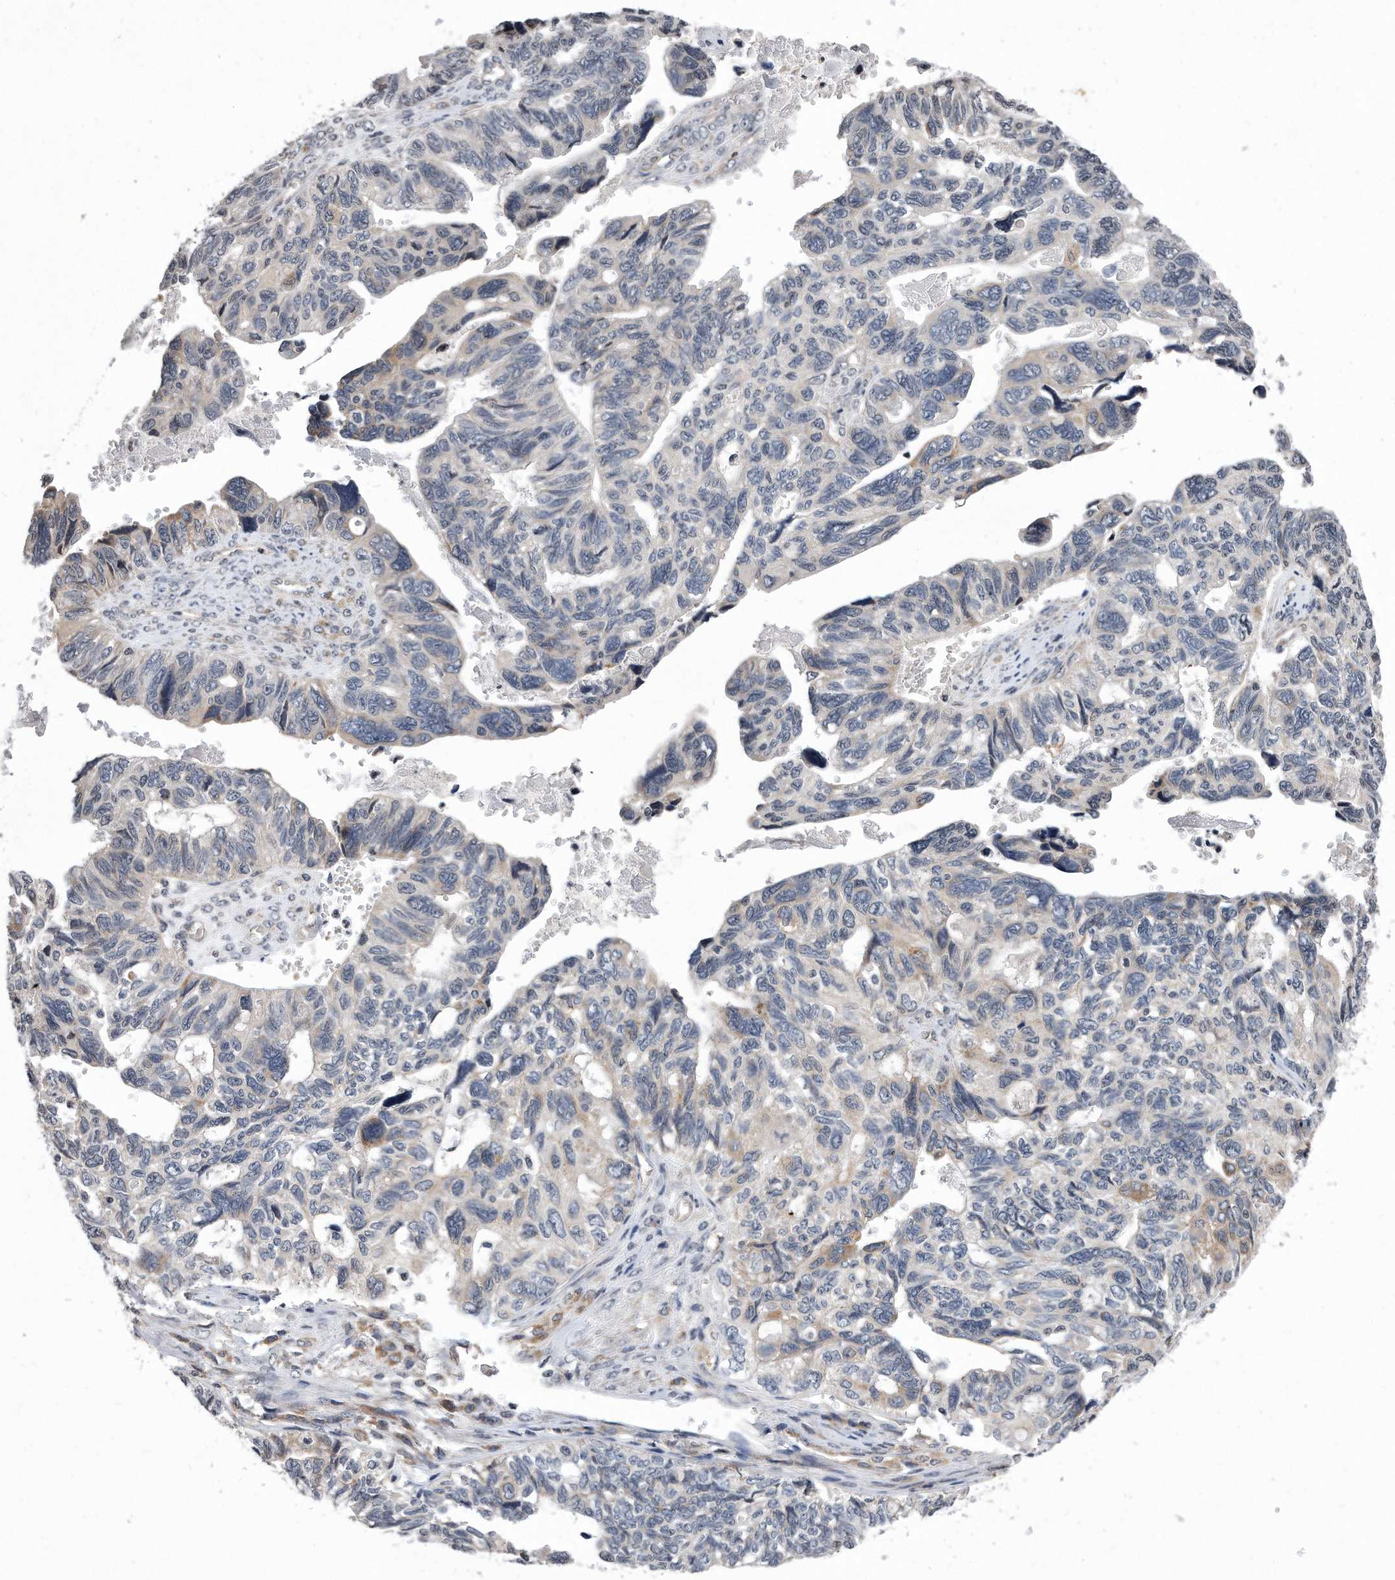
{"staining": {"intensity": "weak", "quantity": "<25%", "location": "cytoplasmic/membranous"}, "tissue": "ovarian cancer", "cell_type": "Tumor cells", "image_type": "cancer", "snomed": [{"axis": "morphology", "description": "Cystadenocarcinoma, serous, NOS"}, {"axis": "topography", "description": "Ovary"}], "caption": "An image of ovarian cancer stained for a protein shows no brown staining in tumor cells. The staining is performed using DAB (3,3'-diaminobenzidine) brown chromogen with nuclei counter-stained in using hematoxylin.", "gene": "DAB1", "patient": {"sex": "female", "age": 79}}